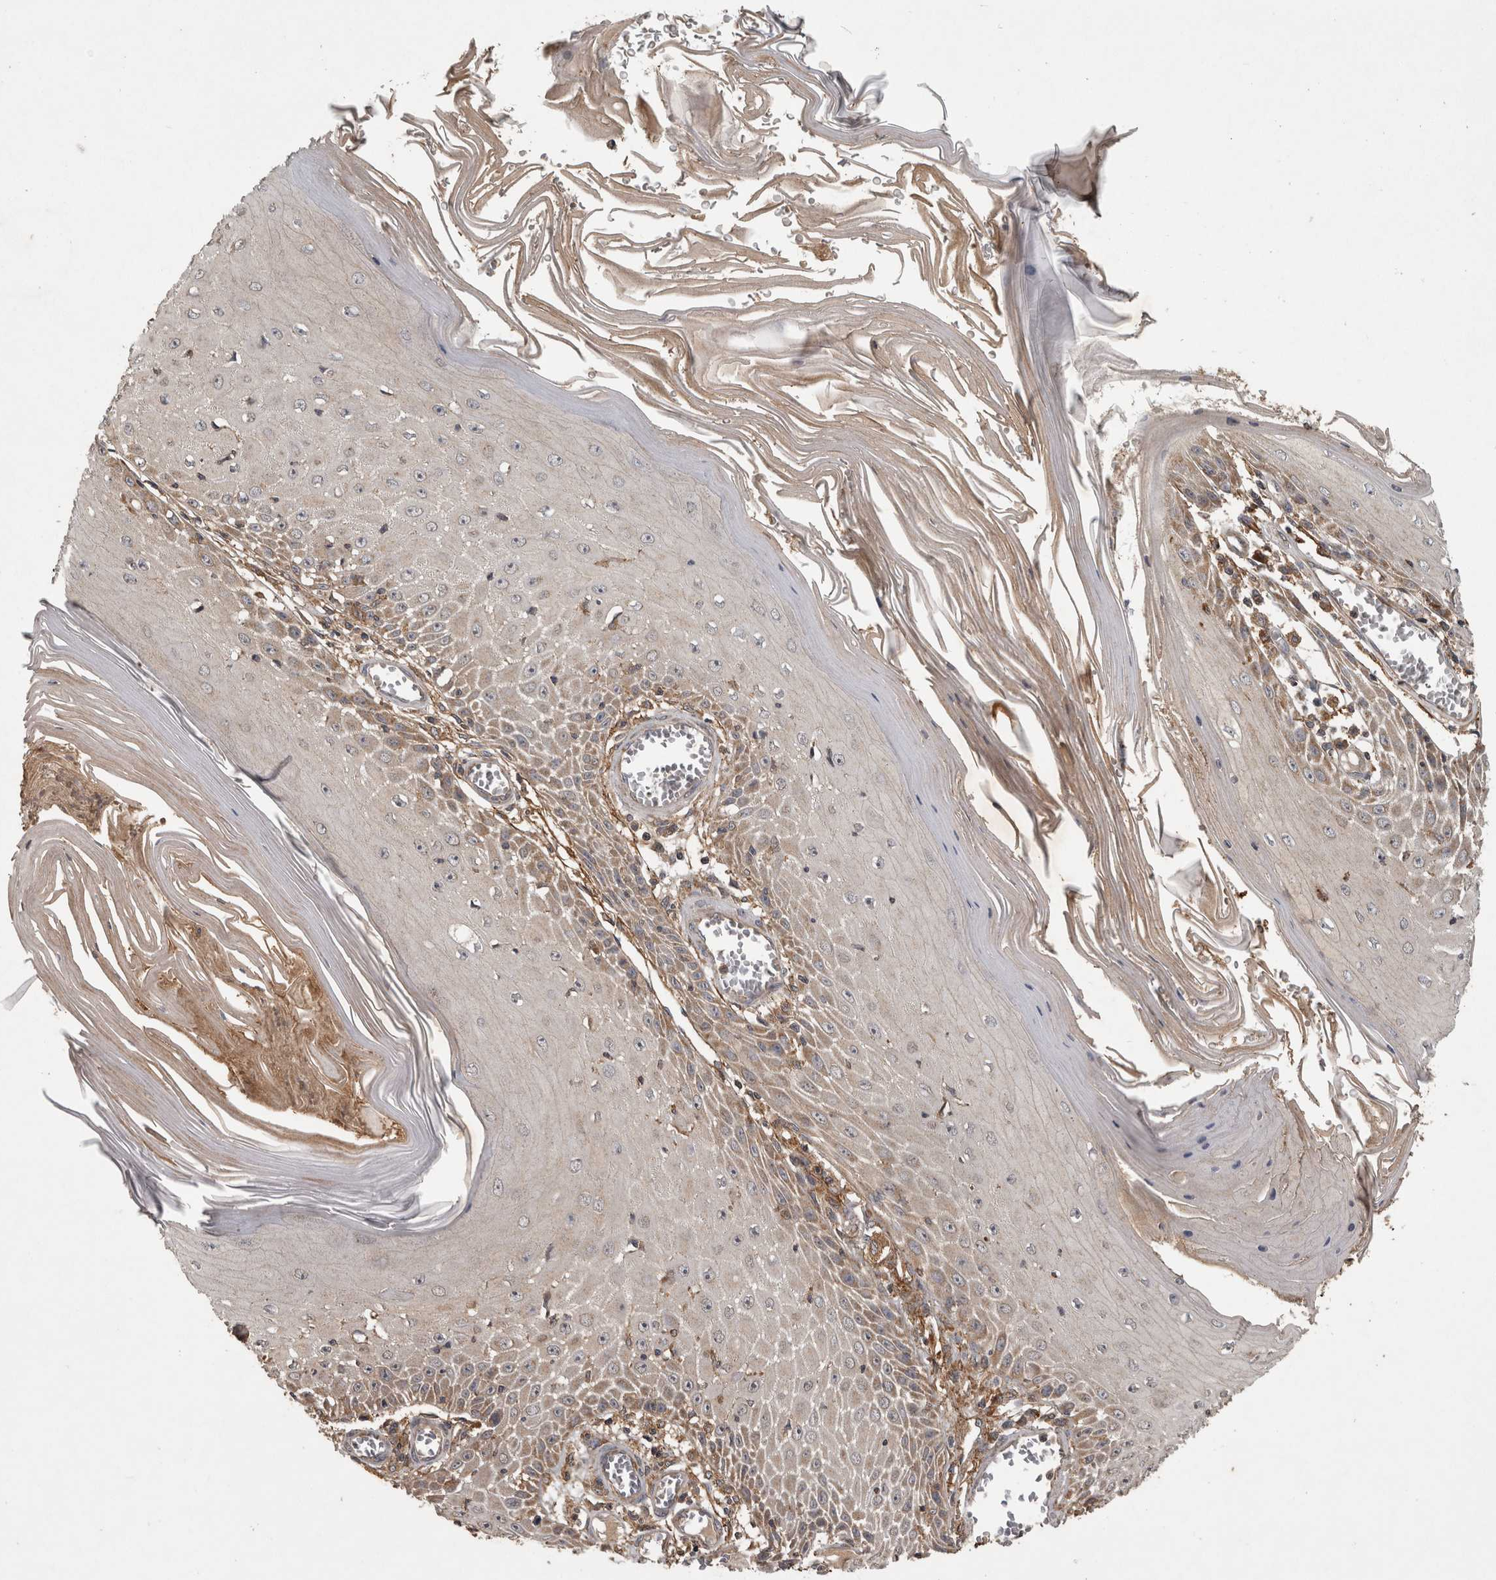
{"staining": {"intensity": "weak", "quantity": "25%-75%", "location": "cytoplasmic/membranous"}, "tissue": "skin cancer", "cell_type": "Tumor cells", "image_type": "cancer", "snomed": [{"axis": "morphology", "description": "Squamous cell carcinoma, NOS"}, {"axis": "topography", "description": "Skin"}], "caption": "Immunohistochemical staining of skin cancer (squamous cell carcinoma) shows weak cytoplasmic/membranous protein positivity in about 25%-75% of tumor cells.", "gene": "TRMT61B", "patient": {"sex": "female", "age": 73}}